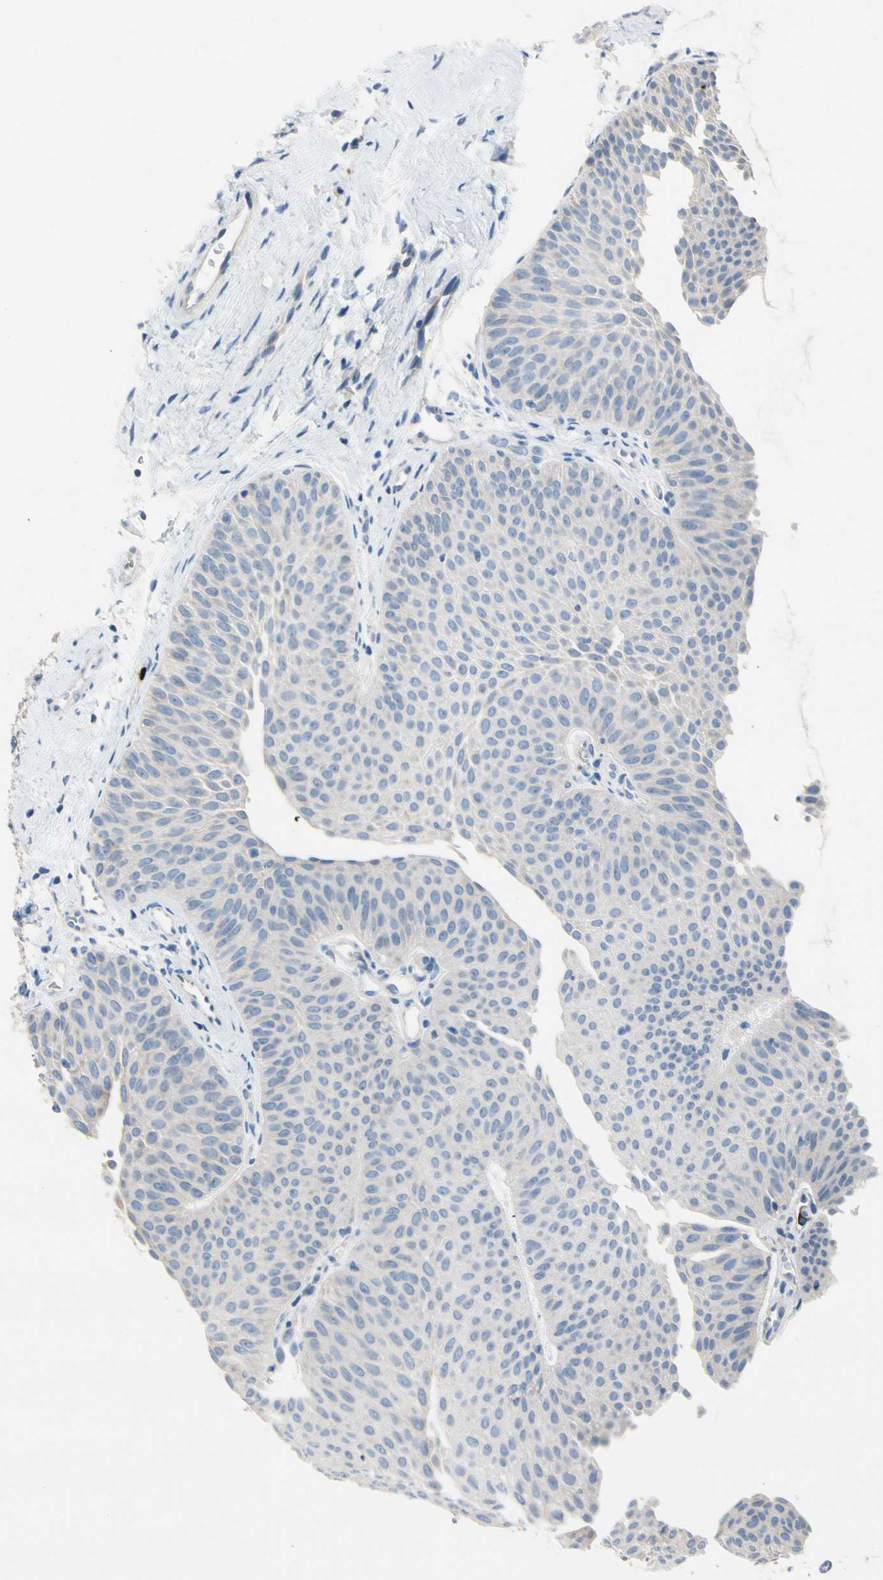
{"staining": {"intensity": "moderate", "quantity": "<25%", "location": "cytoplasmic/membranous"}, "tissue": "urothelial cancer", "cell_type": "Tumor cells", "image_type": "cancer", "snomed": [{"axis": "morphology", "description": "Urothelial carcinoma, Low grade"}, {"axis": "topography", "description": "Urinary bladder"}], "caption": "Immunohistochemical staining of human urothelial carcinoma (low-grade) exhibits moderate cytoplasmic/membranous protein expression in about <25% of tumor cells.", "gene": "CKAP2", "patient": {"sex": "female", "age": 60}}